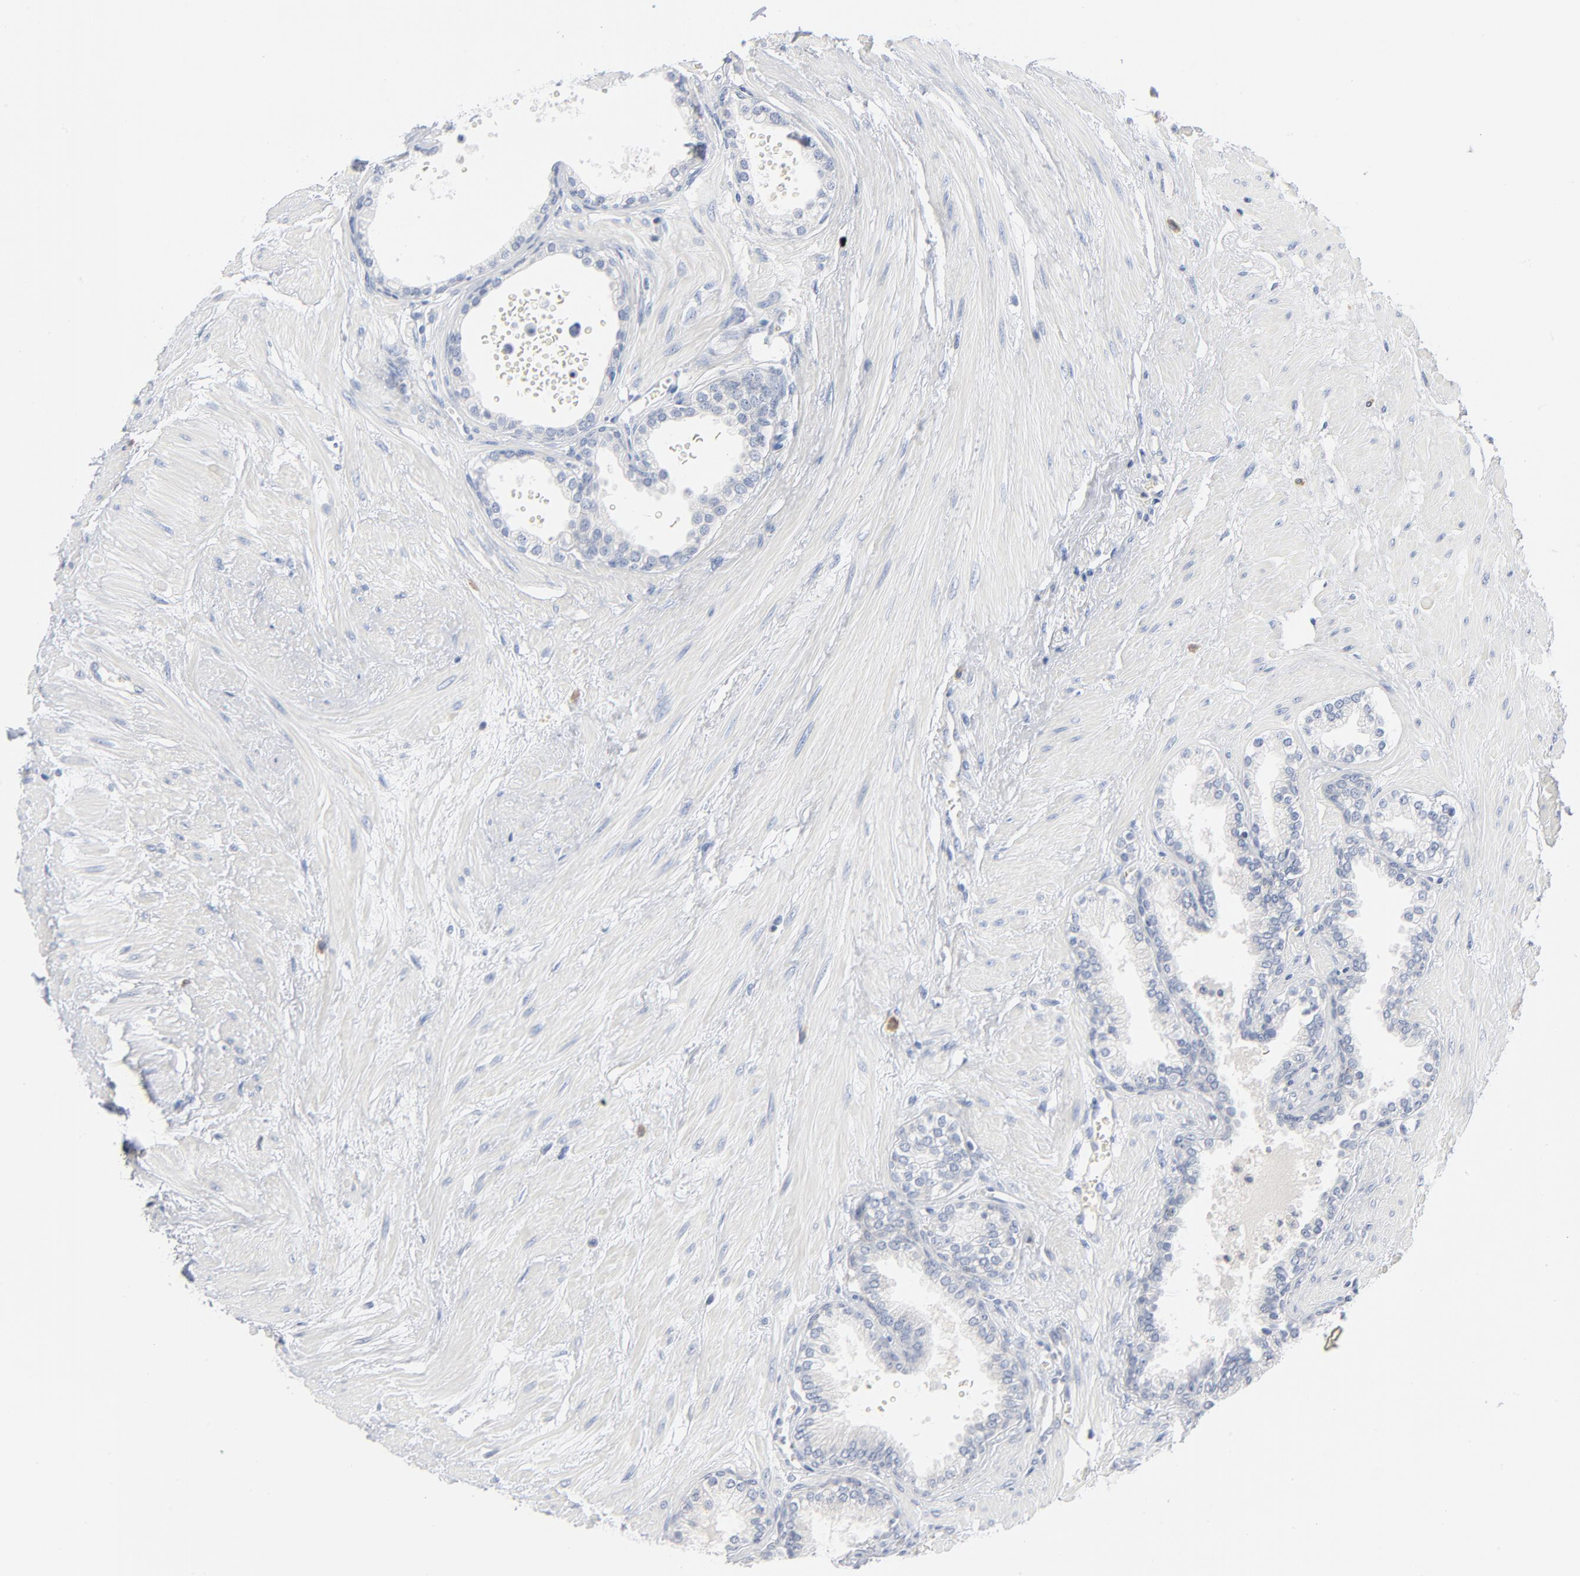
{"staining": {"intensity": "negative", "quantity": "none", "location": "none"}, "tissue": "prostate", "cell_type": "Glandular cells", "image_type": "normal", "snomed": [{"axis": "morphology", "description": "Normal tissue, NOS"}, {"axis": "topography", "description": "Prostate"}], "caption": "Immunohistochemistry photomicrograph of unremarkable human prostate stained for a protein (brown), which demonstrates no expression in glandular cells. (Brightfield microscopy of DAB (3,3'-diaminobenzidine) immunohistochemistry at high magnification).", "gene": "PTK2B", "patient": {"sex": "male", "age": 64}}